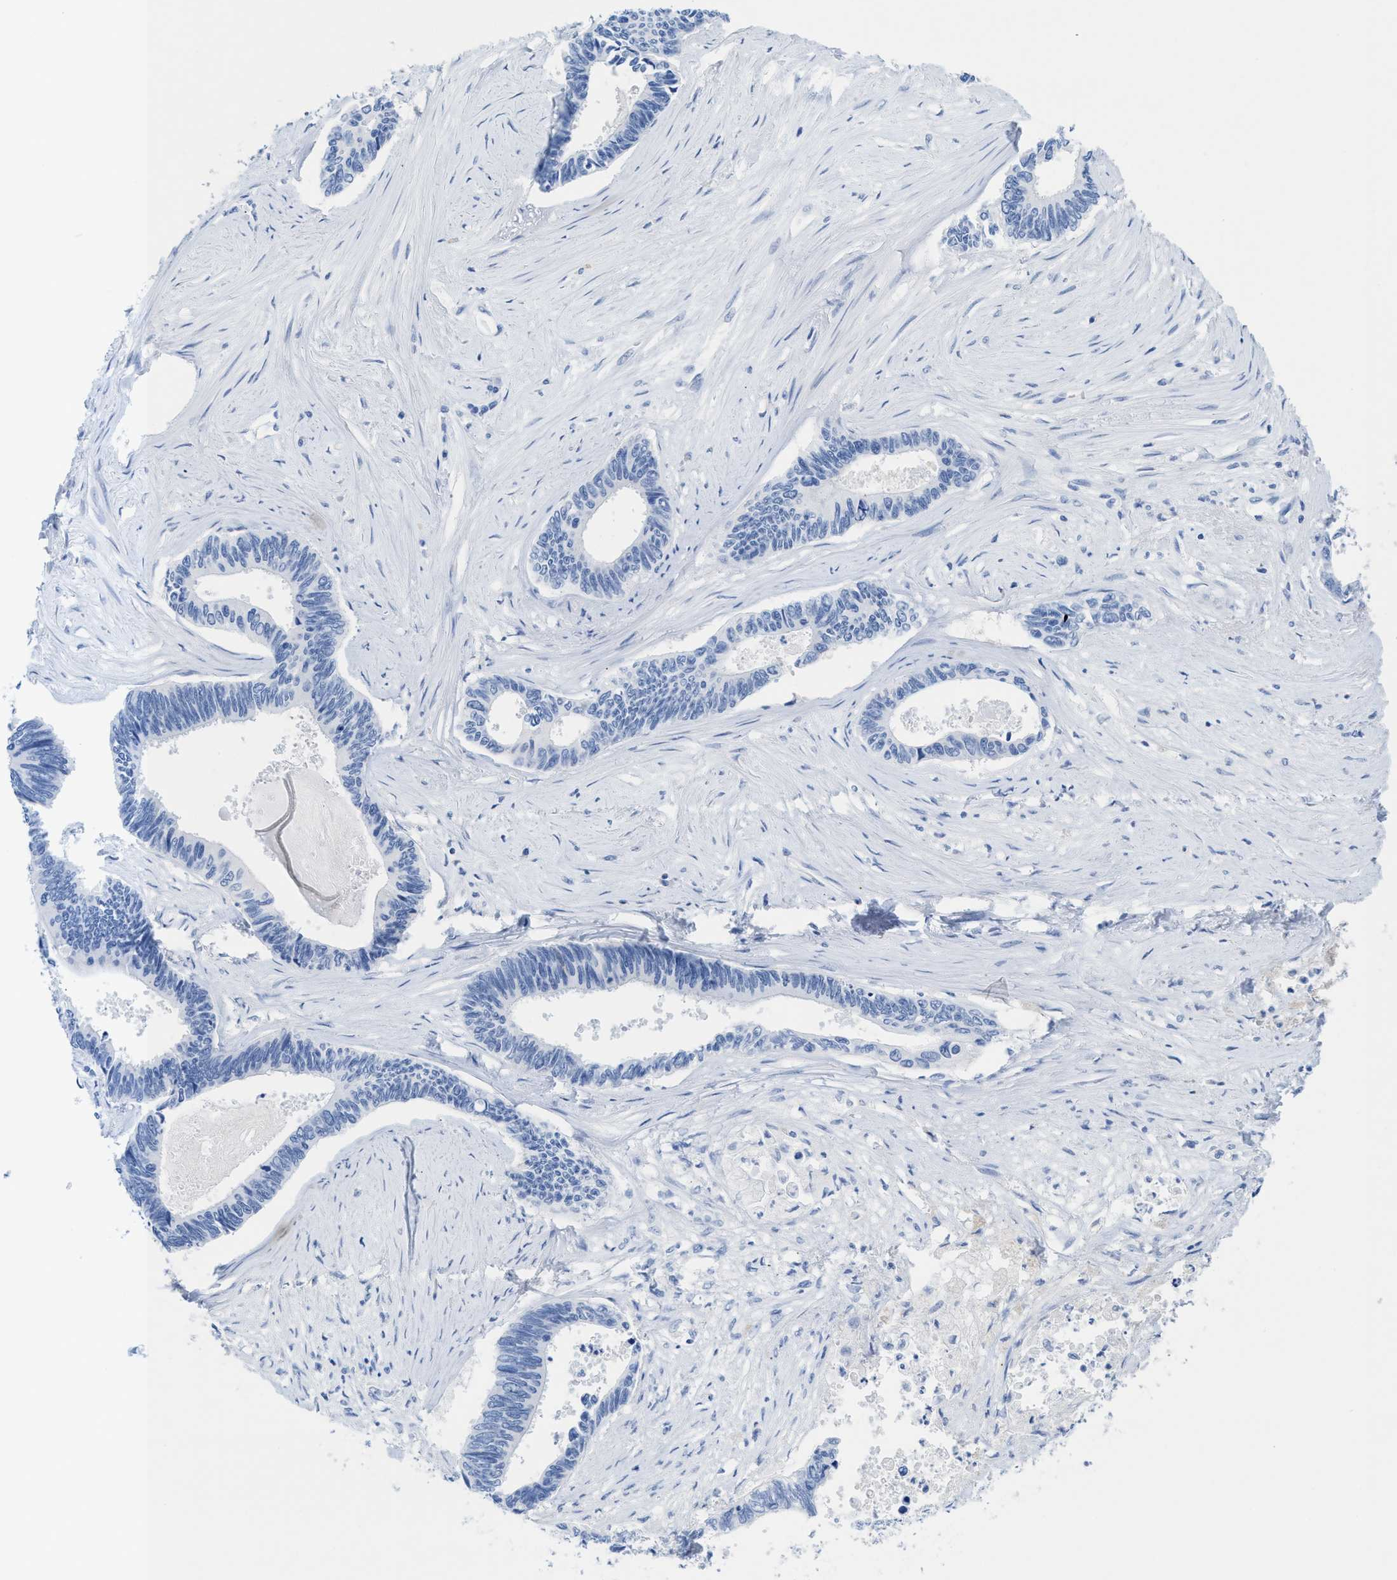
{"staining": {"intensity": "negative", "quantity": "none", "location": "none"}, "tissue": "pancreatic cancer", "cell_type": "Tumor cells", "image_type": "cancer", "snomed": [{"axis": "morphology", "description": "Adenocarcinoma, NOS"}, {"axis": "topography", "description": "Pancreas"}], "caption": "The histopathology image exhibits no significant staining in tumor cells of adenocarcinoma (pancreatic). (DAB IHC with hematoxylin counter stain).", "gene": "ANKFN1", "patient": {"sex": "female", "age": 70}}